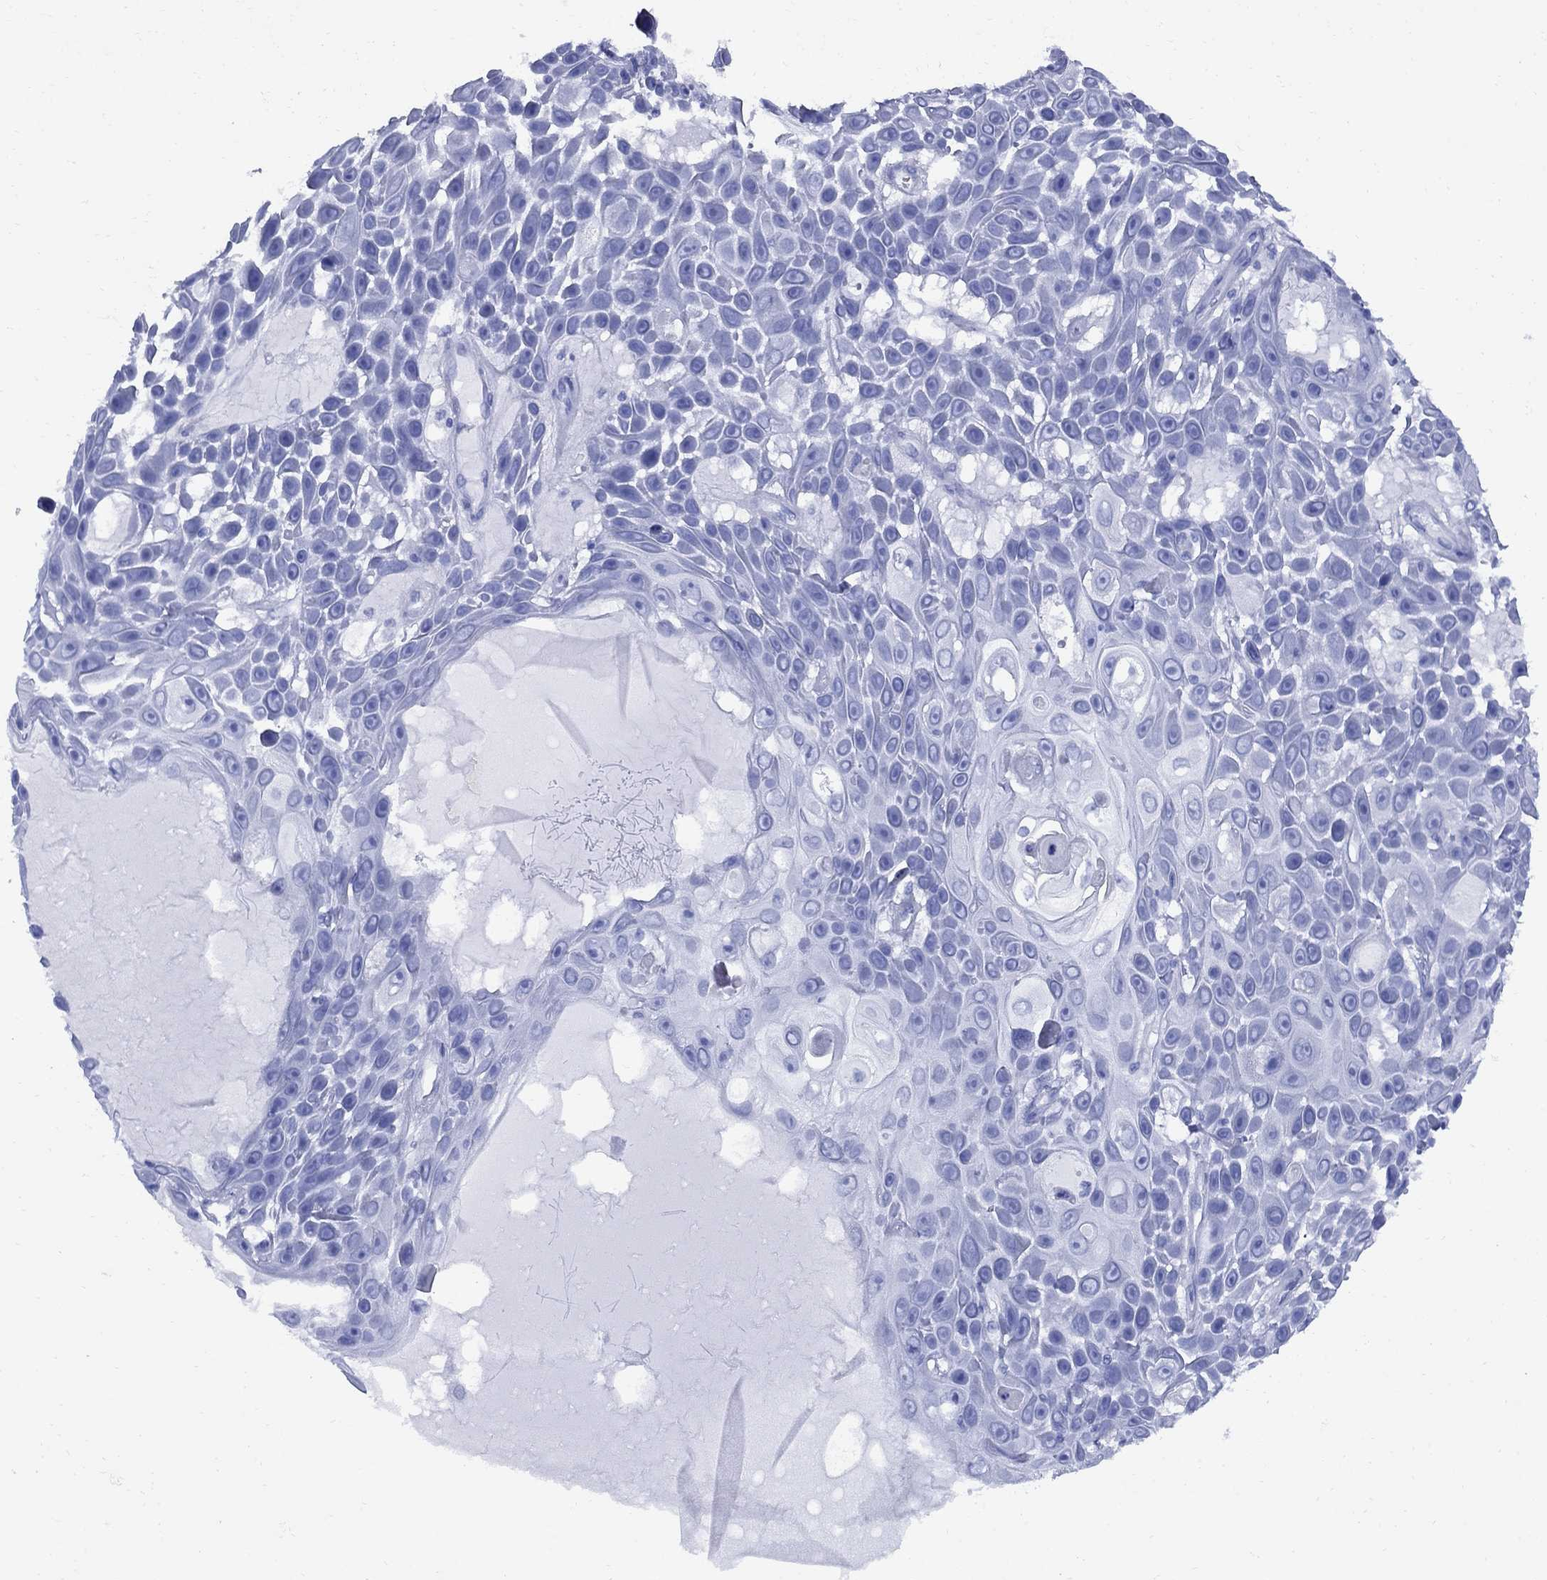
{"staining": {"intensity": "negative", "quantity": "none", "location": "none"}, "tissue": "skin cancer", "cell_type": "Tumor cells", "image_type": "cancer", "snomed": [{"axis": "morphology", "description": "Squamous cell carcinoma, NOS"}, {"axis": "topography", "description": "Skin"}], "caption": "Human skin squamous cell carcinoma stained for a protein using immunohistochemistry reveals no staining in tumor cells.", "gene": "SMCP", "patient": {"sex": "male", "age": 82}}